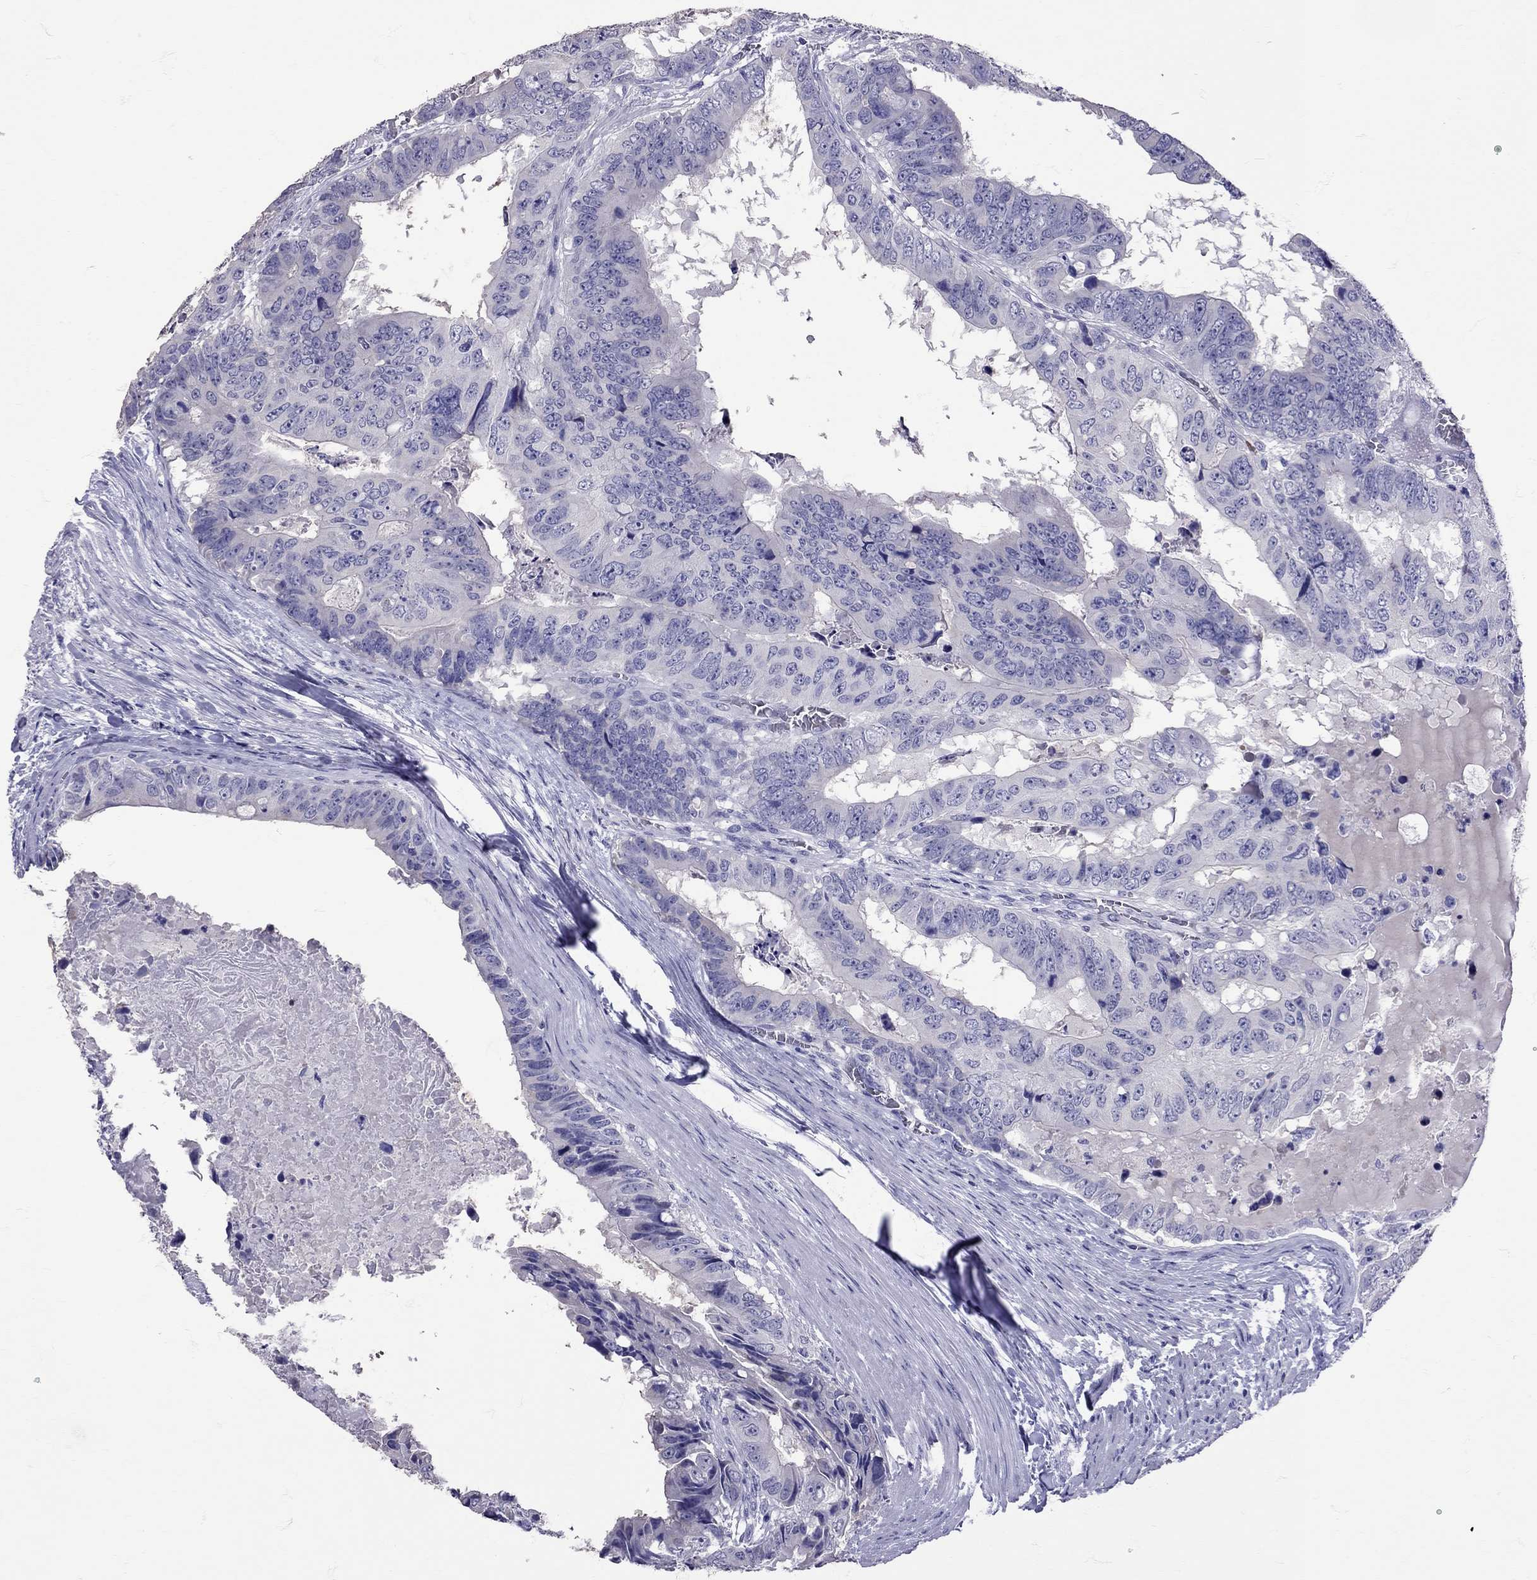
{"staining": {"intensity": "negative", "quantity": "none", "location": "none"}, "tissue": "colorectal cancer", "cell_type": "Tumor cells", "image_type": "cancer", "snomed": [{"axis": "morphology", "description": "Adenocarcinoma, NOS"}, {"axis": "topography", "description": "Colon"}], "caption": "An IHC image of colorectal adenocarcinoma is shown. There is no staining in tumor cells of colorectal adenocarcinoma. (DAB immunohistochemistry (IHC) visualized using brightfield microscopy, high magnification).", "gene": "TBR1", "patient": {"sex": "male", "age": 79}}